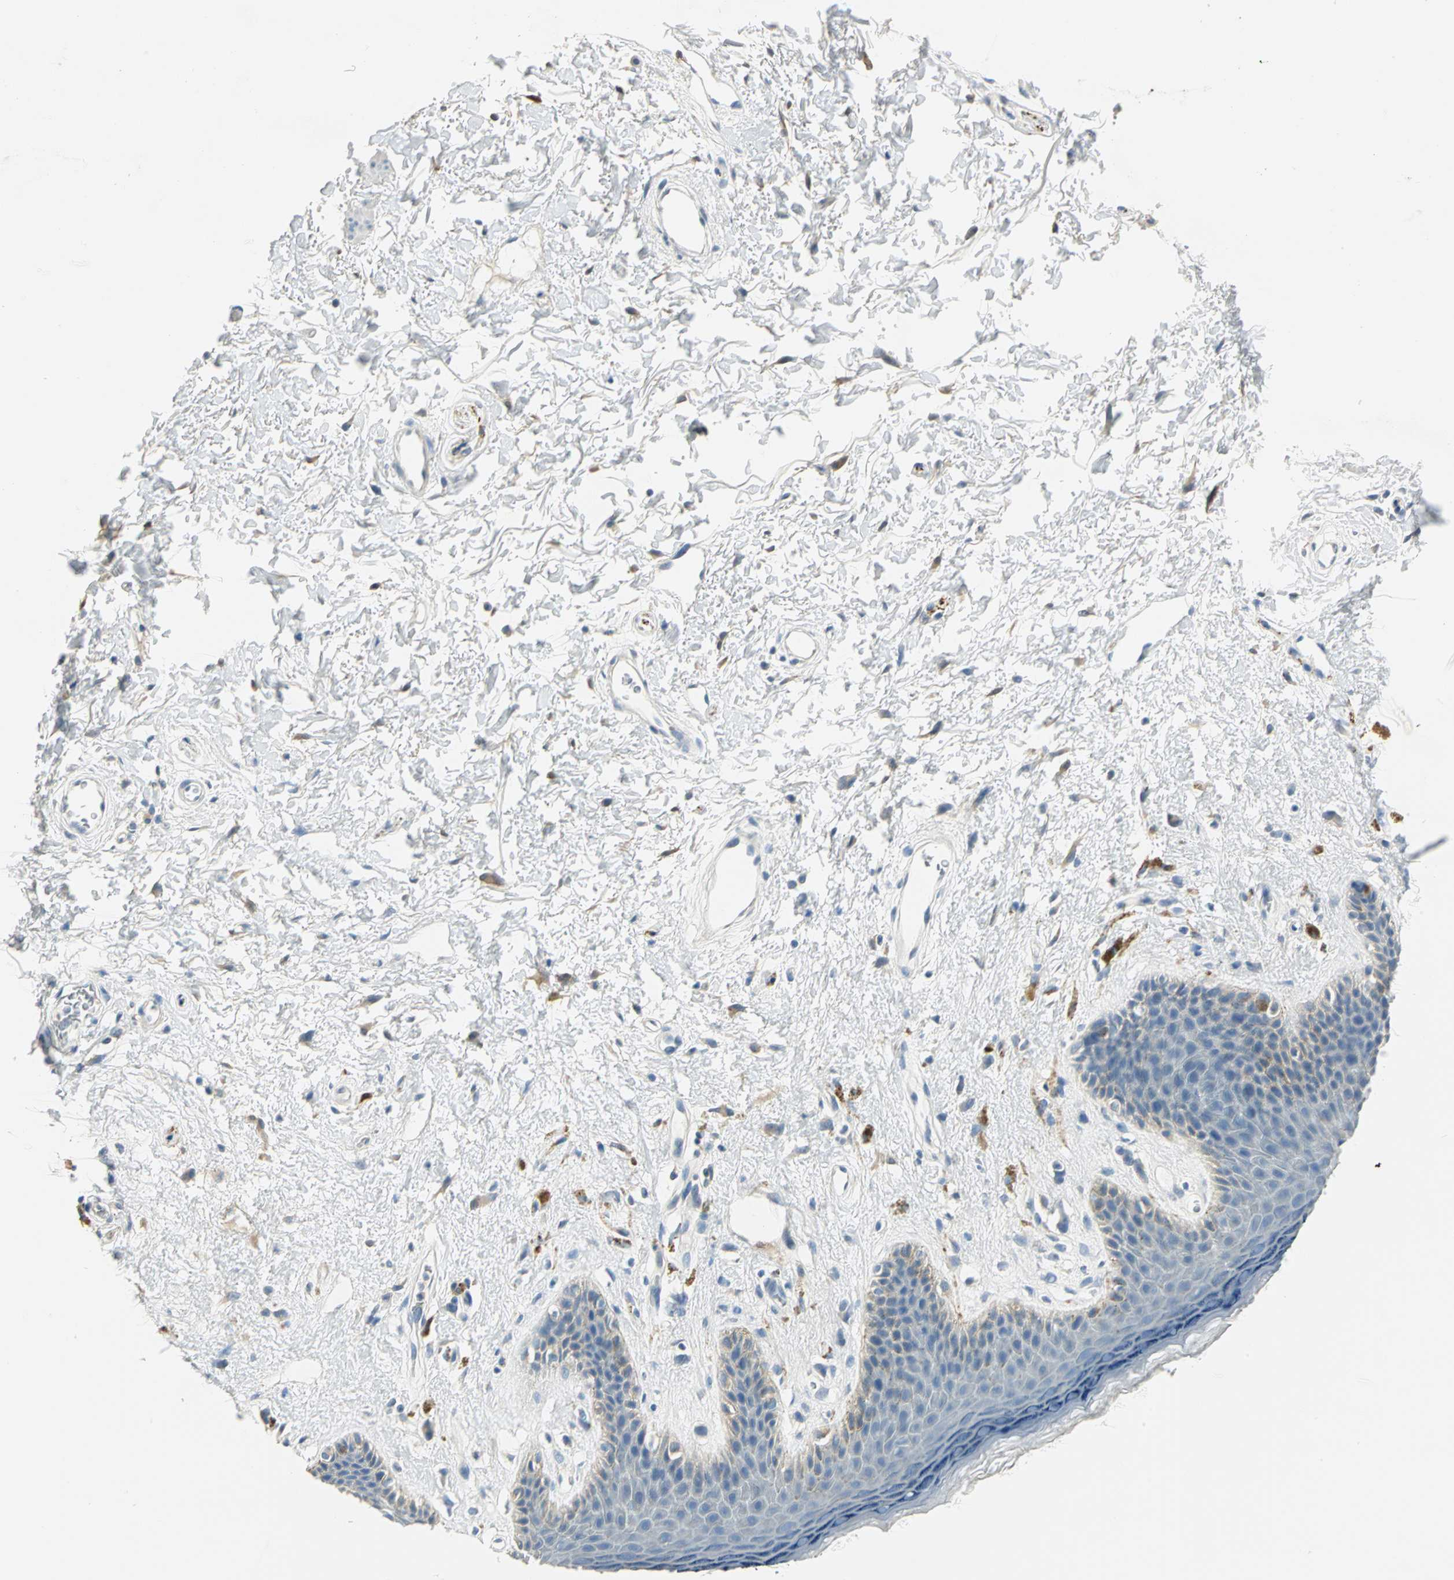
{"staining": {"intensity": "negative", "quantity": "none", "location": "none"}, "tissue": "skin", "cell_type": "Epidermal cells", "image_type": "normal", "snomed": [{"axis": "morphology", "description": "Normal tissue, NOS"}, {"axis": "topography", "description": "Anal"}], "caption": "High magnification brightfield microscopy of normal skin stained with DAB (brown) and counterstained with hematoxylin (blue): epidermal cells show no significant staining. (Immunohistochemistry, brightfield microscopy, high magnification).", "gene": "UCHL1", "patient": {"sex": "female", "age": 46}}